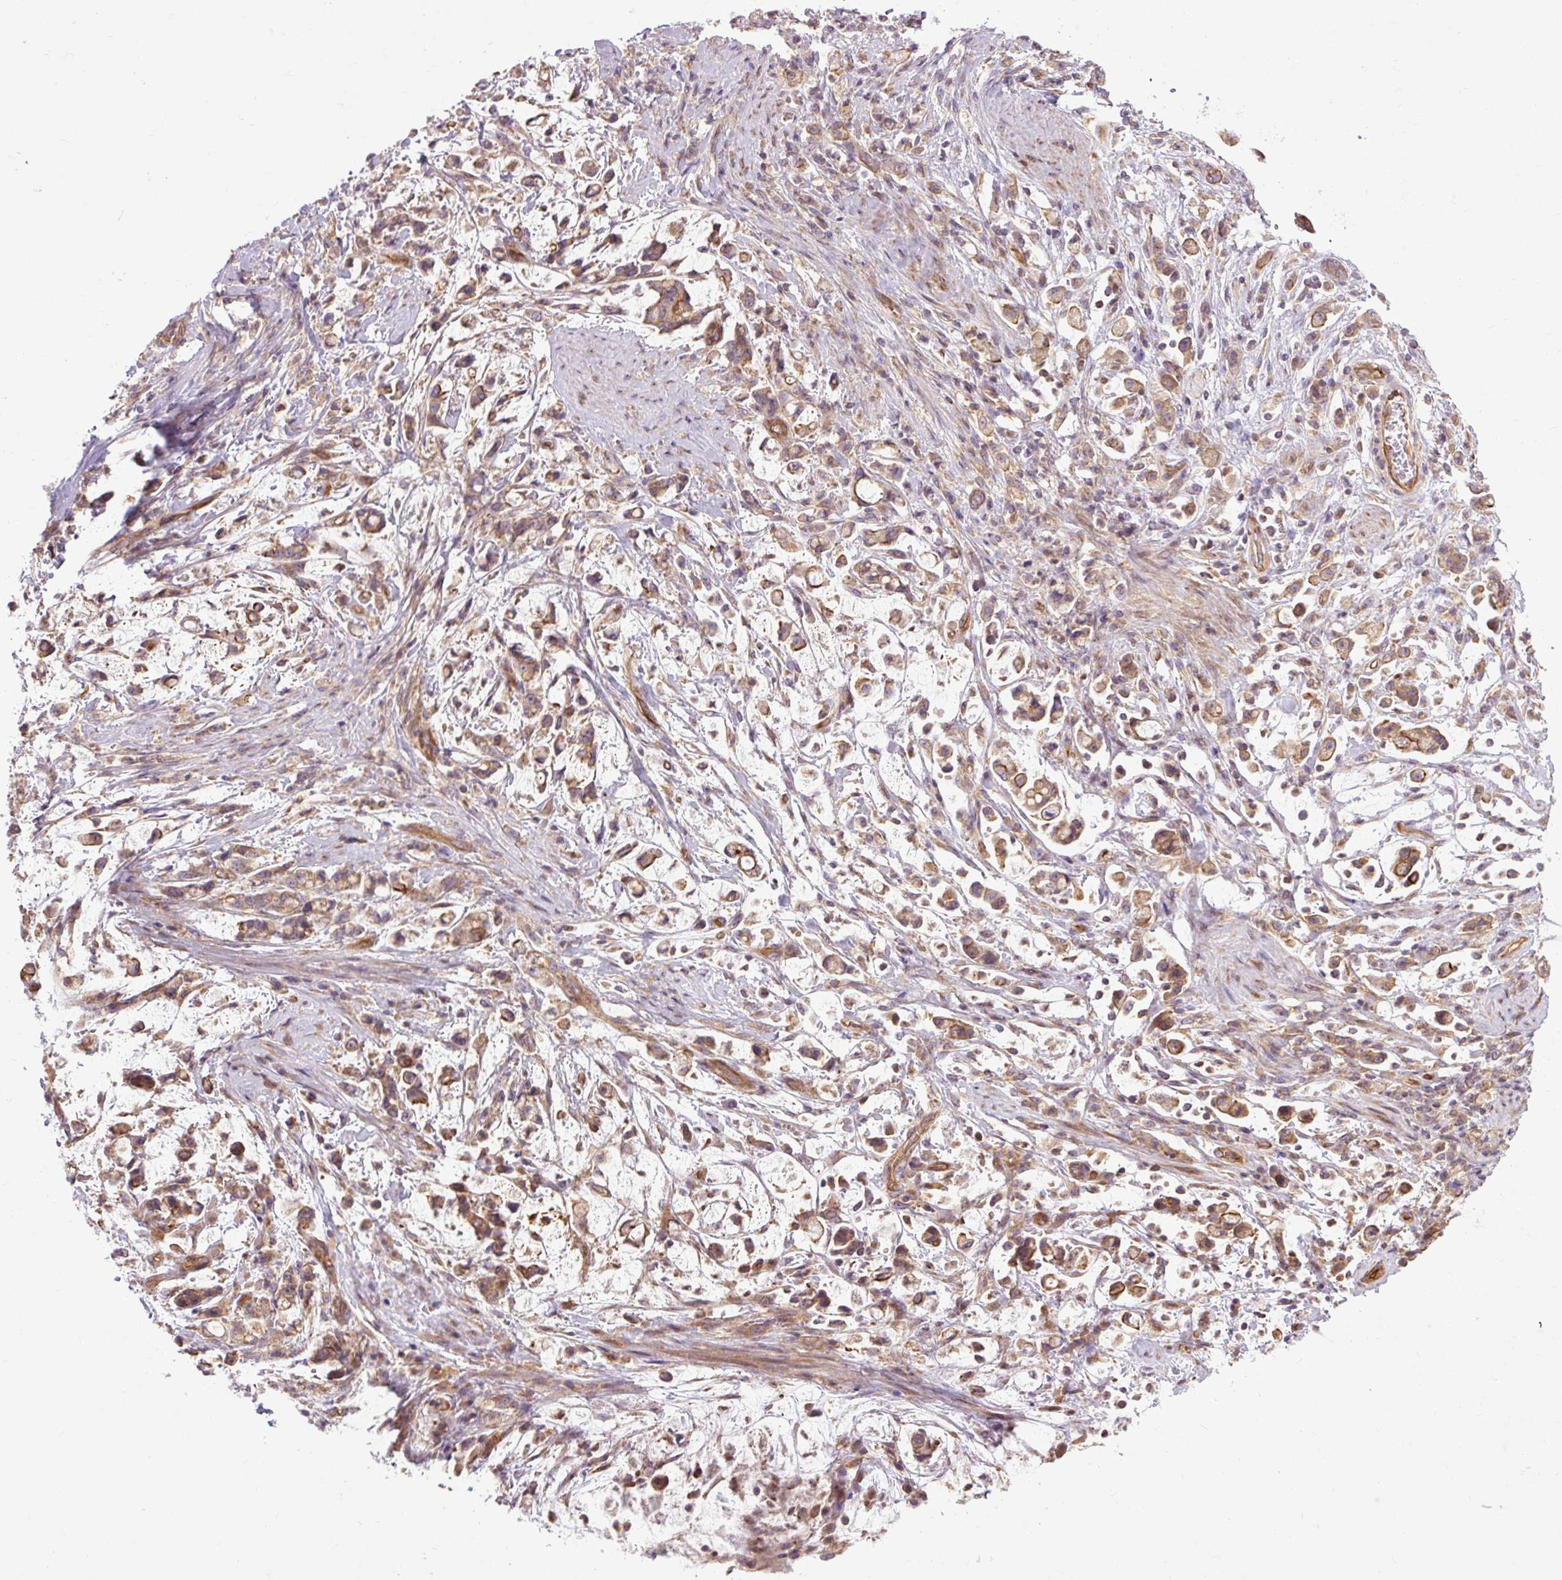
{"staining": {"intensity": "moderate", "quantity": ">75%", "location": "cytoplasmic/membranous"}, "tissue": "stomach cancer", "cell_type": "Tumor cells", "image_type": "cancer", "snomed": [{"axis": "morphology", "description": "Adenocarcinoma, NOS"}, {"axis": "topography", "description": "Stomach"}], "caption": "Adenocarcinoma (stomach) was stained to show a protein in brown. There is medium levels of moderate cytoplasmic/membranous positivity in about >75% of tumor cells.", "gene": "CCDC93", "patient": {"sex": "female", "age": 60}}